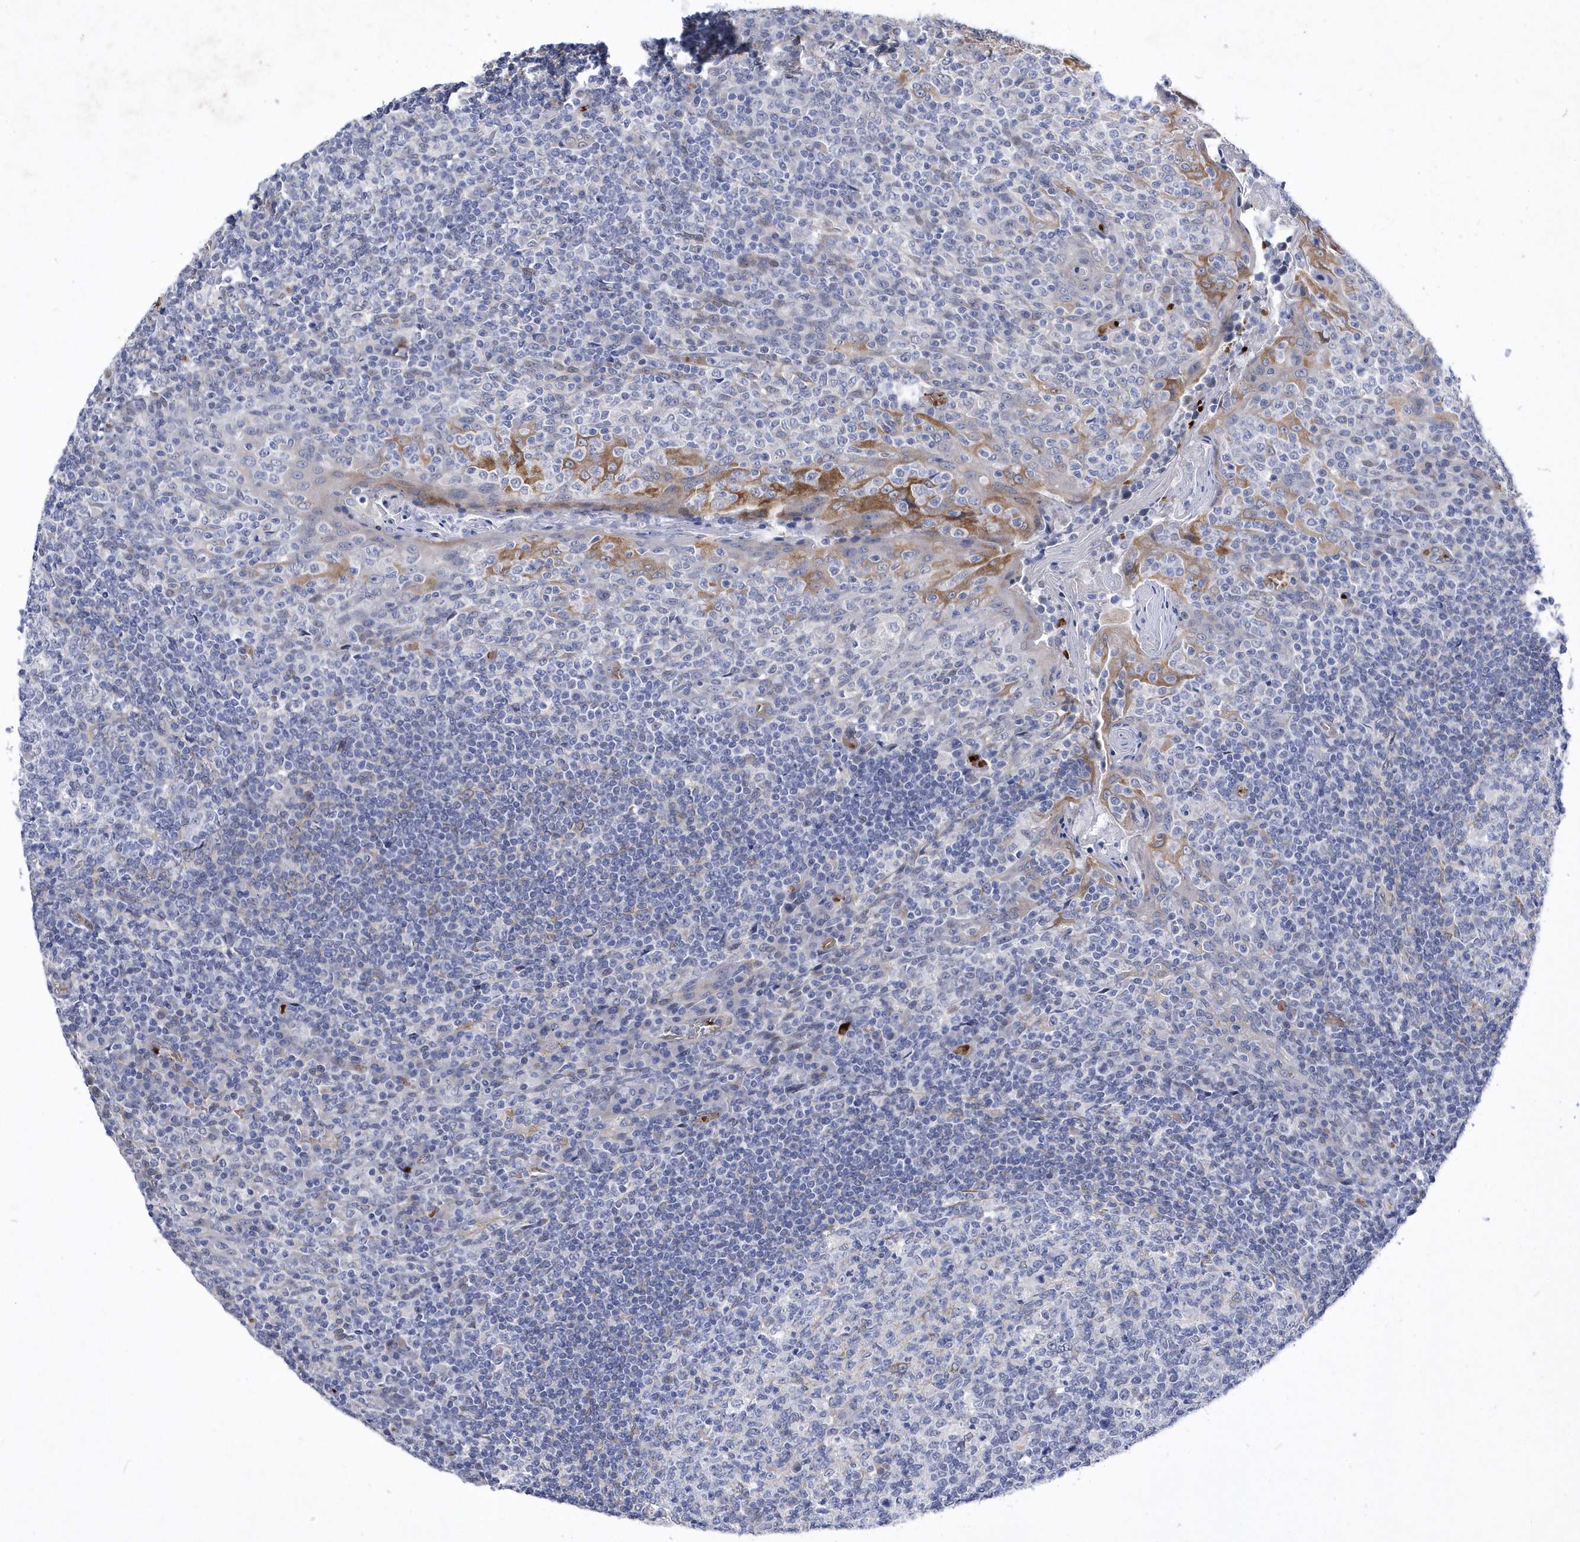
{"staining": {"intensity": "negative", "quantity": "none", "location": "none"}, "tissue": "tonsil", "cell_type": "Germinal center cells", "image_type": "normal", "snomed": [{"axis": "morphology", "description": "Normal tissue, NOS"}, {"axis": "topography", "description": "Tonsil"}], "caption": "Immunohistochemistry (IHC) micrograph of benign tonsil: human tonsil stained with DAB (3,3'-diaminobenzidine) demonstrates no significant protein expression in germinal center cells.", "gene": "ZNF875", "patient": {"sex": "female", "age": 19}}